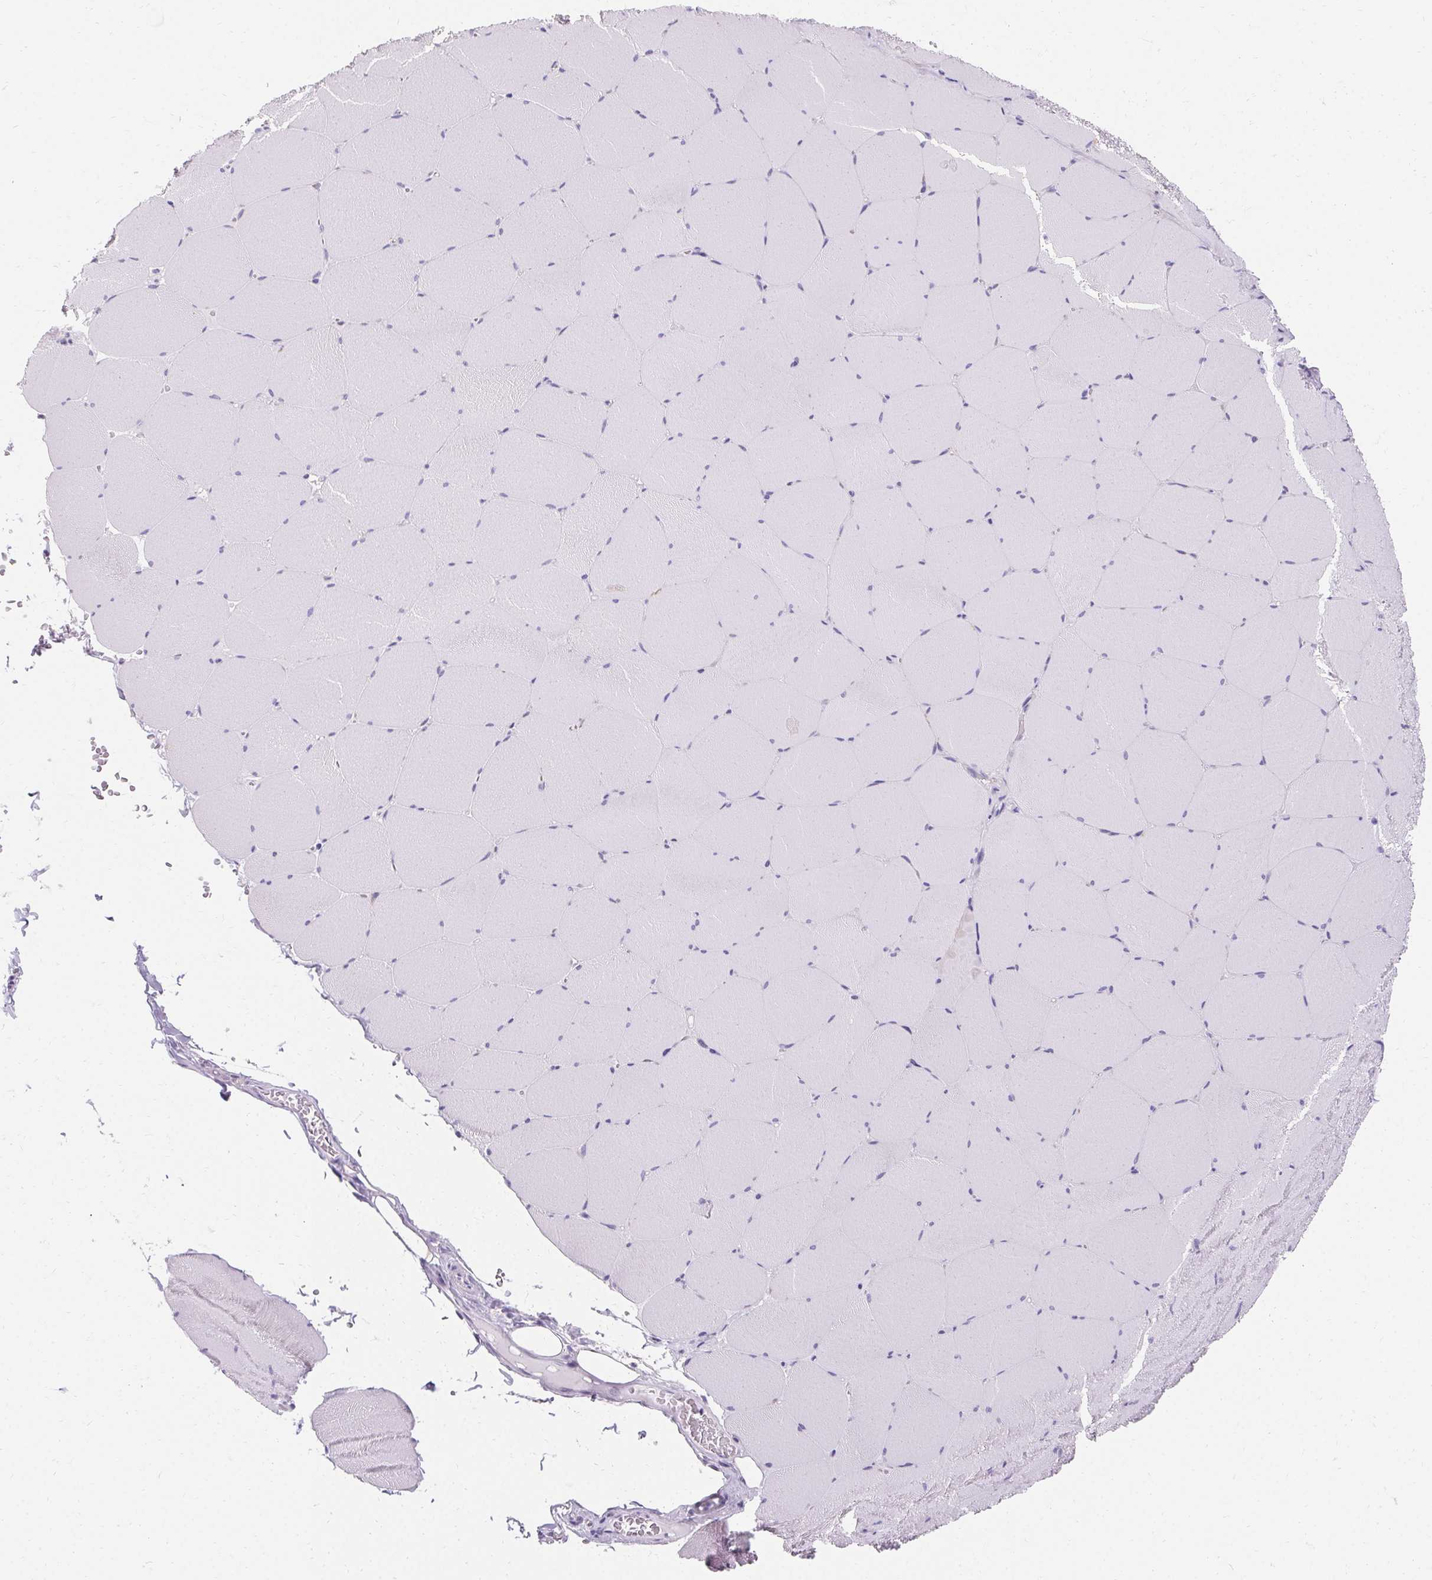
{"staining": {"intensity": "negative", "quantity": "none", "location": "none"}, "tissue": "skeletal muscle", "cell_type": "Myocytes", "image_type": "normal", "snomed": [{"axis": "morphology", "description": "Normal tissue, NOS"}, {"axis": "topography", "description": "Skeletal muscle"}, {"axis": "topography", "description": "Head-Neck"}], "caption": "An immunohistochemistry (IHC) photomicrograph of benign skeletal muscle is shown. There is no staining in myocytes of skeletal muscle. (DAB immunohistochemistry with hematoxylin counter stain).", "gene": "ASGR2", "patient": {"sex": "male", "age": 66}}